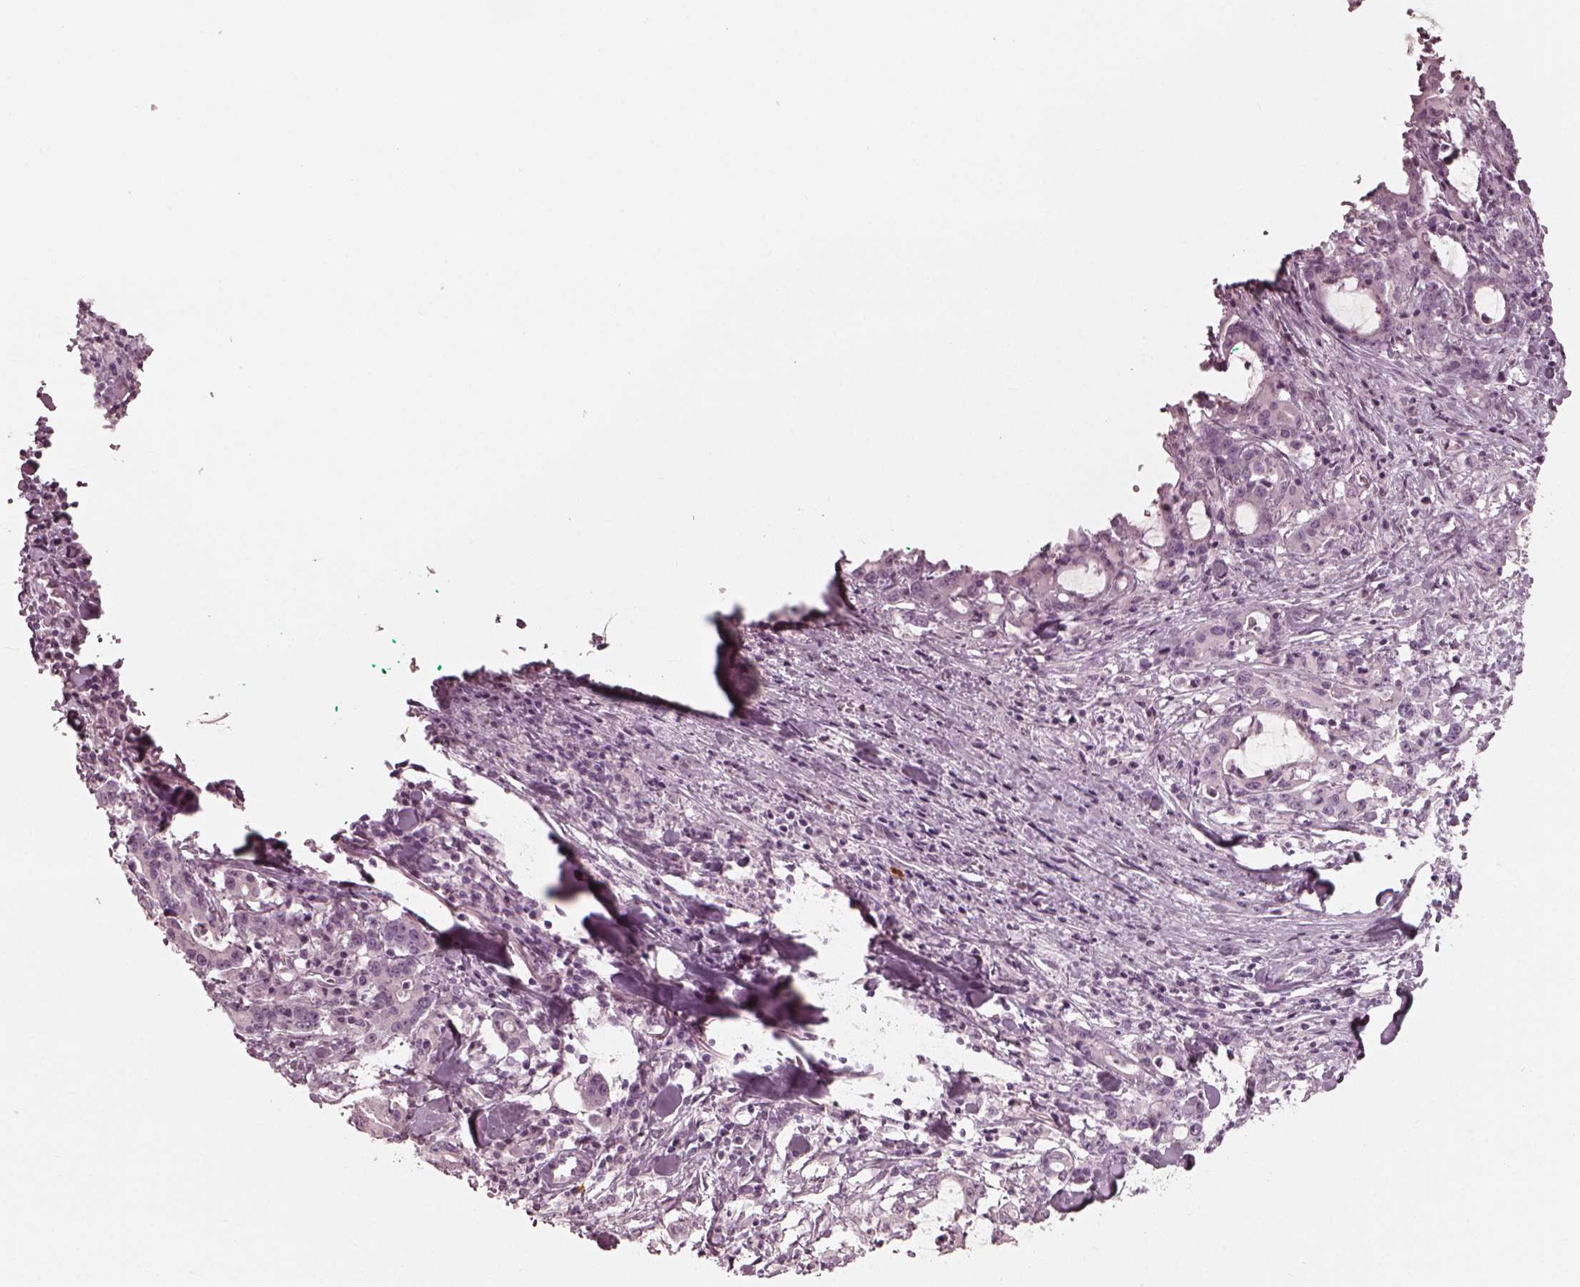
{"staining": {"intensity": "negative", "quantity": "none", "location": "none"}, "tissue": "stomach cancer", "cell_type": "Tumor cells", "image_type": "cancer", "snomed": [{"axis": "morphology", "description": "Adenocarcinoma, NOS"}, {"axis": "topography", "description": "Stomach, upper"}], "caption": "An immunohistochemistry (IHC) image of stomach adenocarcinoma is shown. There is no staining in tumor cells of stomach adenocarcinoma.", "gene": "CNTN1", "patient": {"sex": "male", "age": 68}}